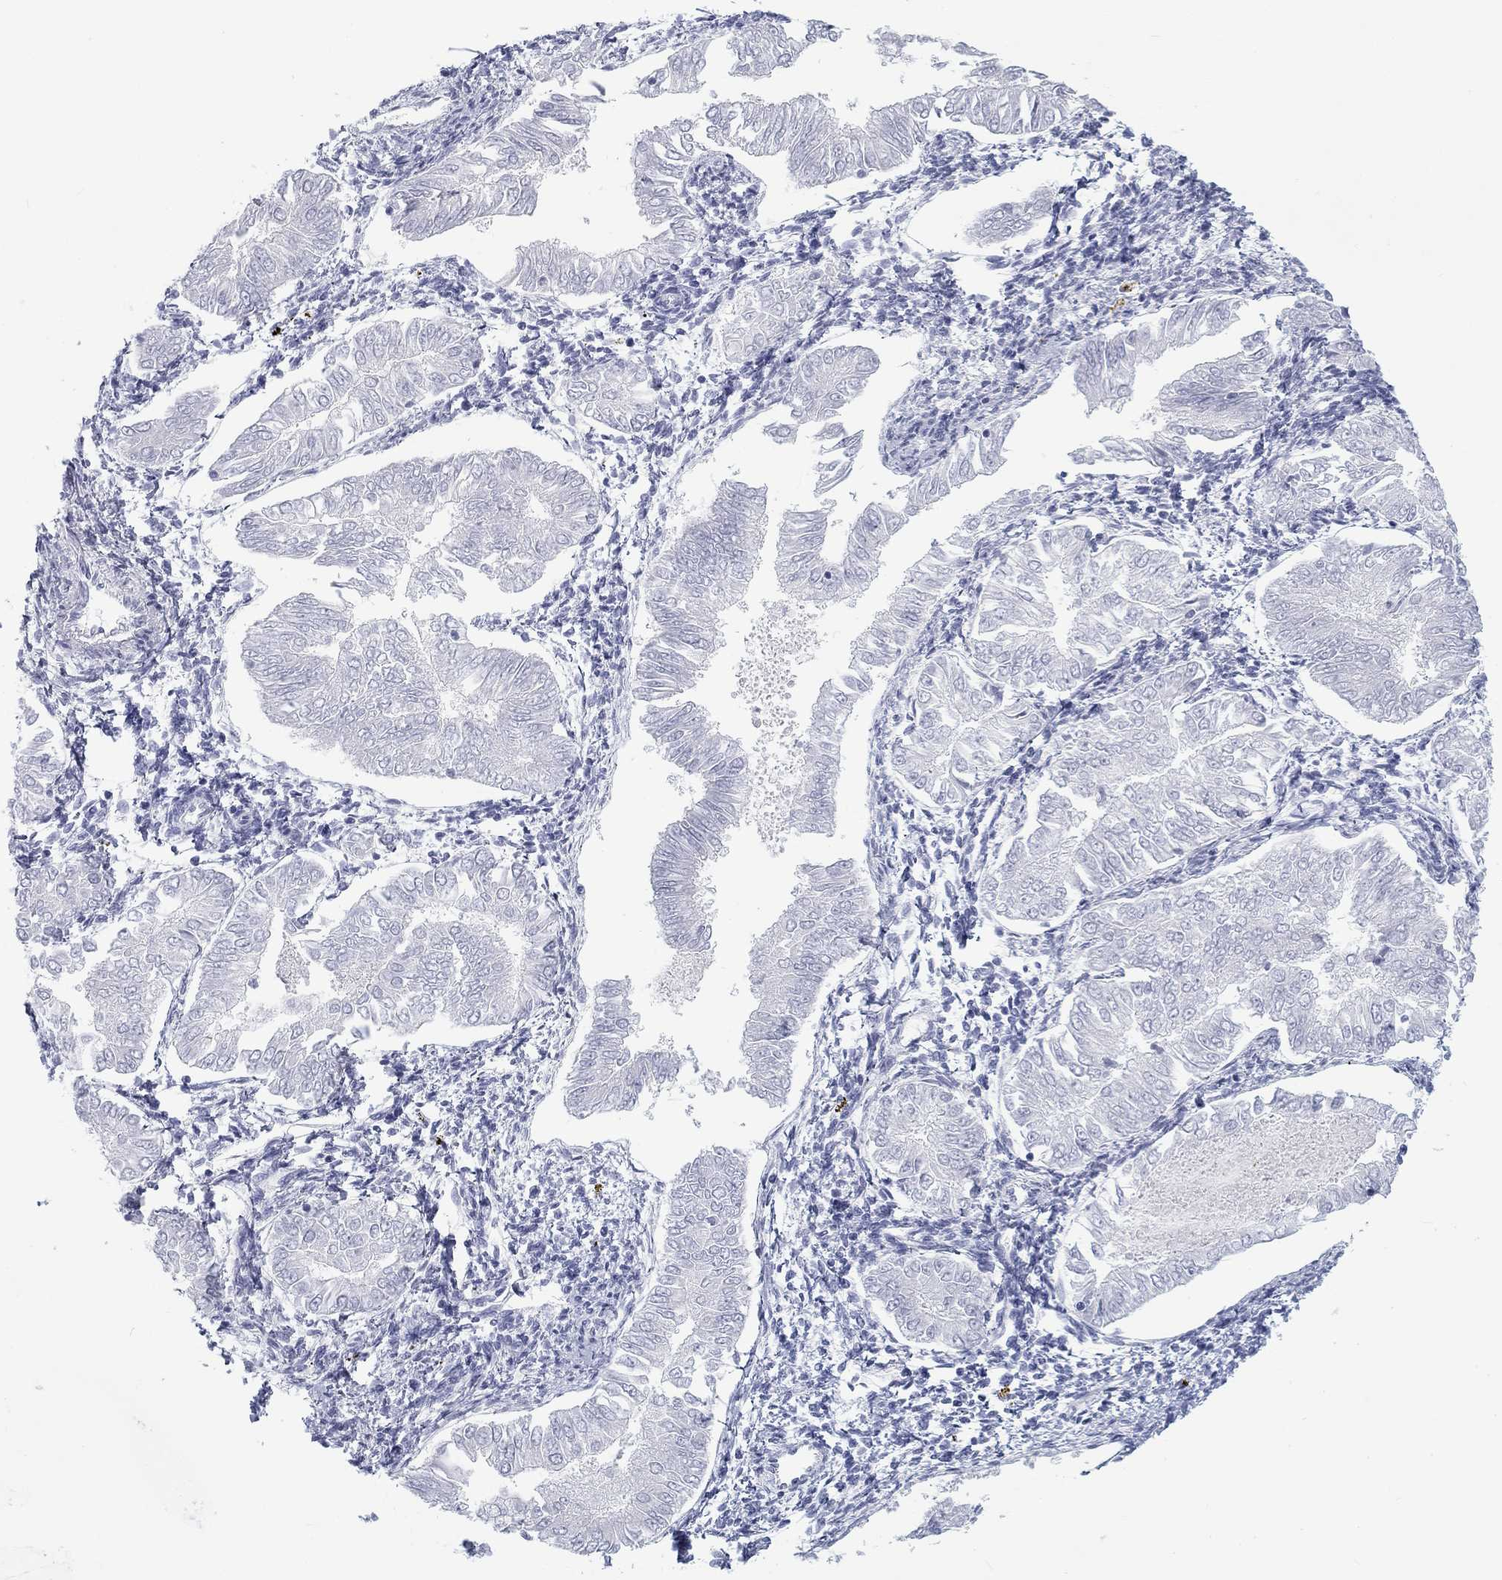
{"staining": {"intensity": "negative", "quantity": "none", "location": "none"}, "tissue": "endometrial cancer", "cell_type": "Tumor cells", "image_type": "cancer", "snomed": [{"axis": "morphology", "description": "Adenocarcinoma, NOS"}, {"axis": "topography", "description": "Endometrium"}], "caption": "Immunohistochemical staining of endometrial adenocarcinoma shows no significant expression in tumor cells.", "gene": "CALB1", "patient": {"sex": "female", "age": 53}}